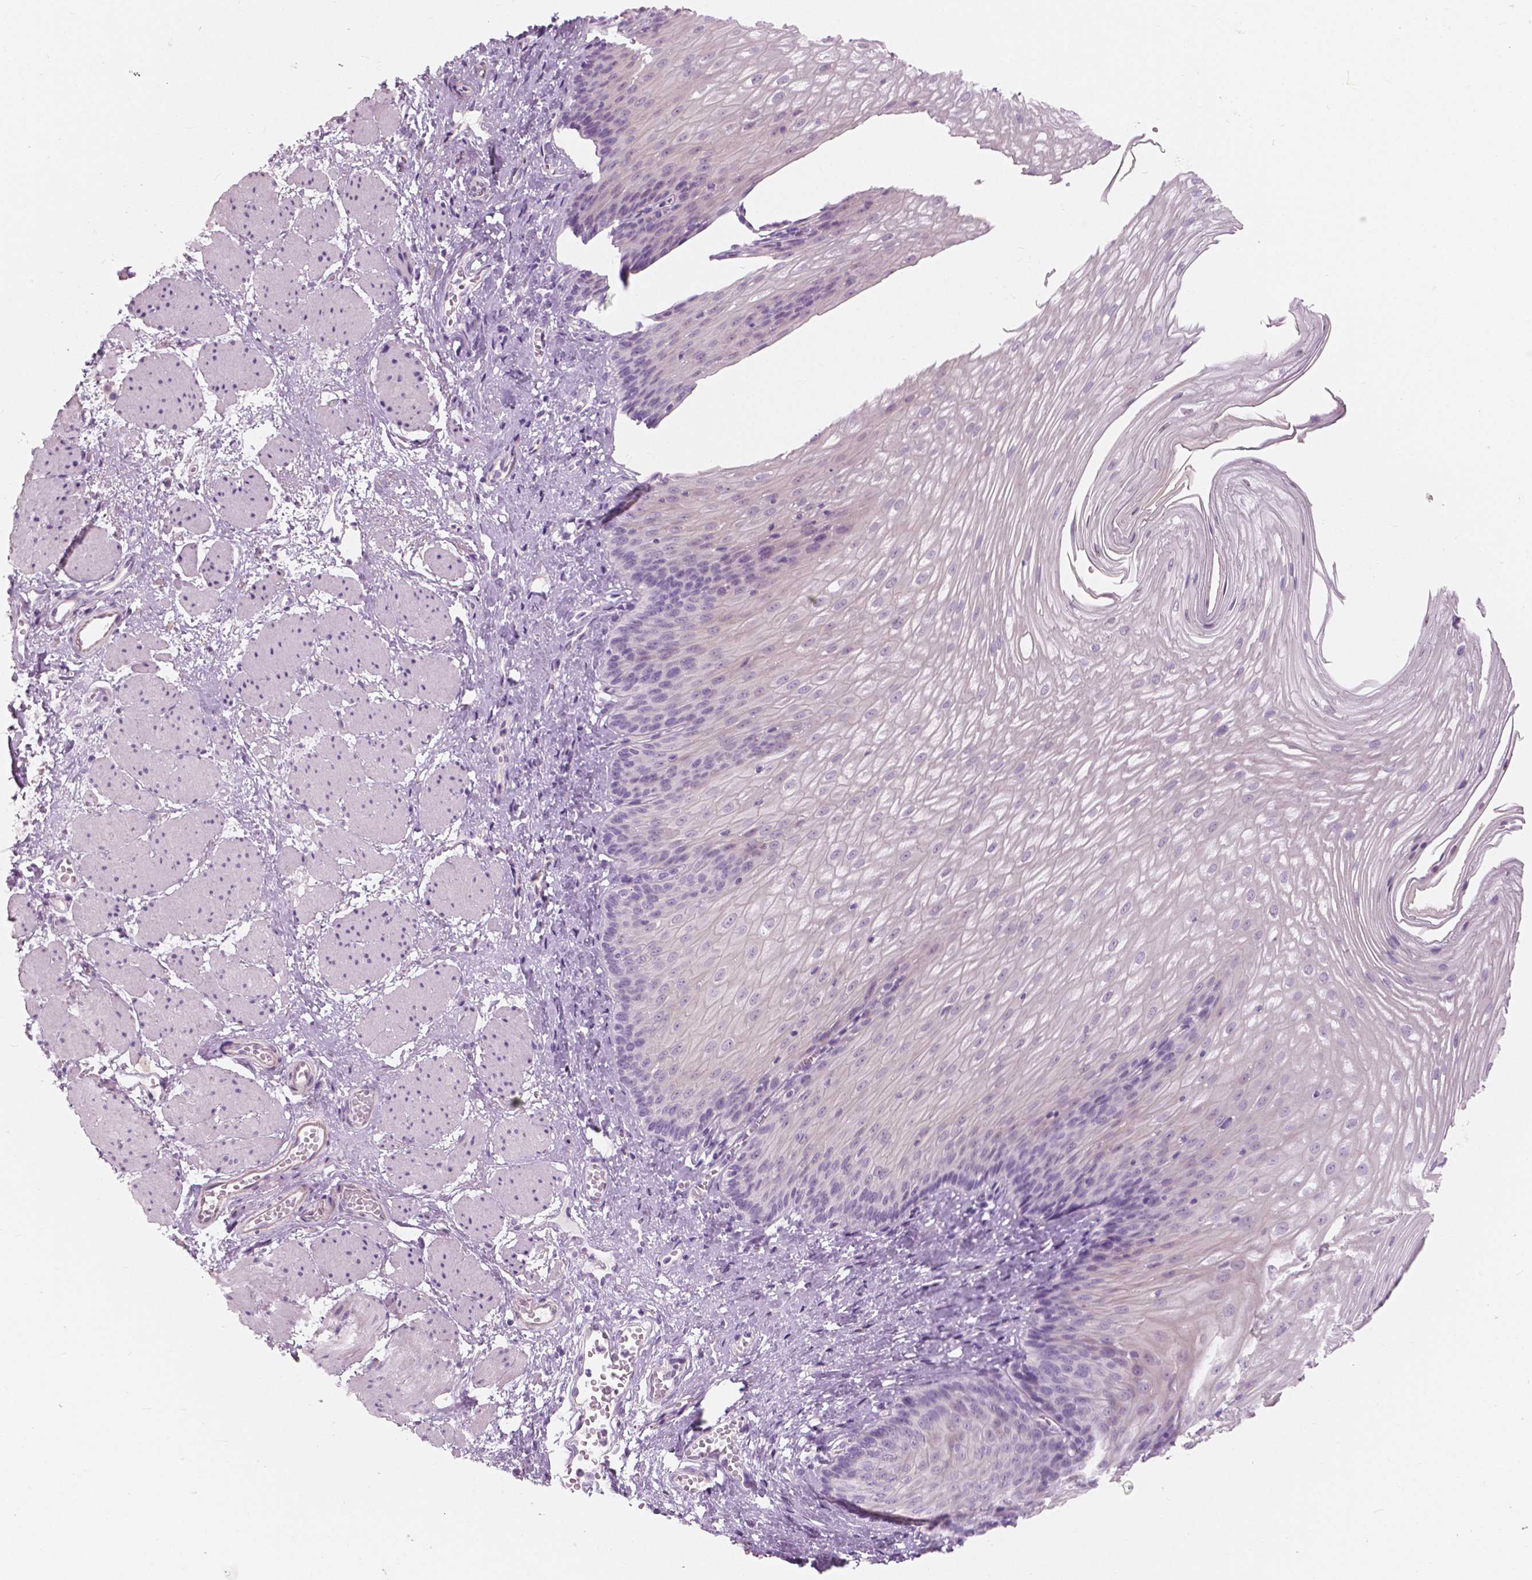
{"staining": {"intensity": "negative", "quantity": "none", "location": "none"}, "tissue": "esophagus", "cell_type": "Squamous epithelial cells", "image_type": "normal", "snomed": [{"axis": "morphology", "description": "Normal tissue, NOS"}, {"axis": "topography", "description": "Esophagus"}], "caption": "IHC of unremarkable human esophagus exhibits no staining in squamous epithelial cells.", "gene": "A4GNT", "patient": {"sex": "male", "age": 62}}